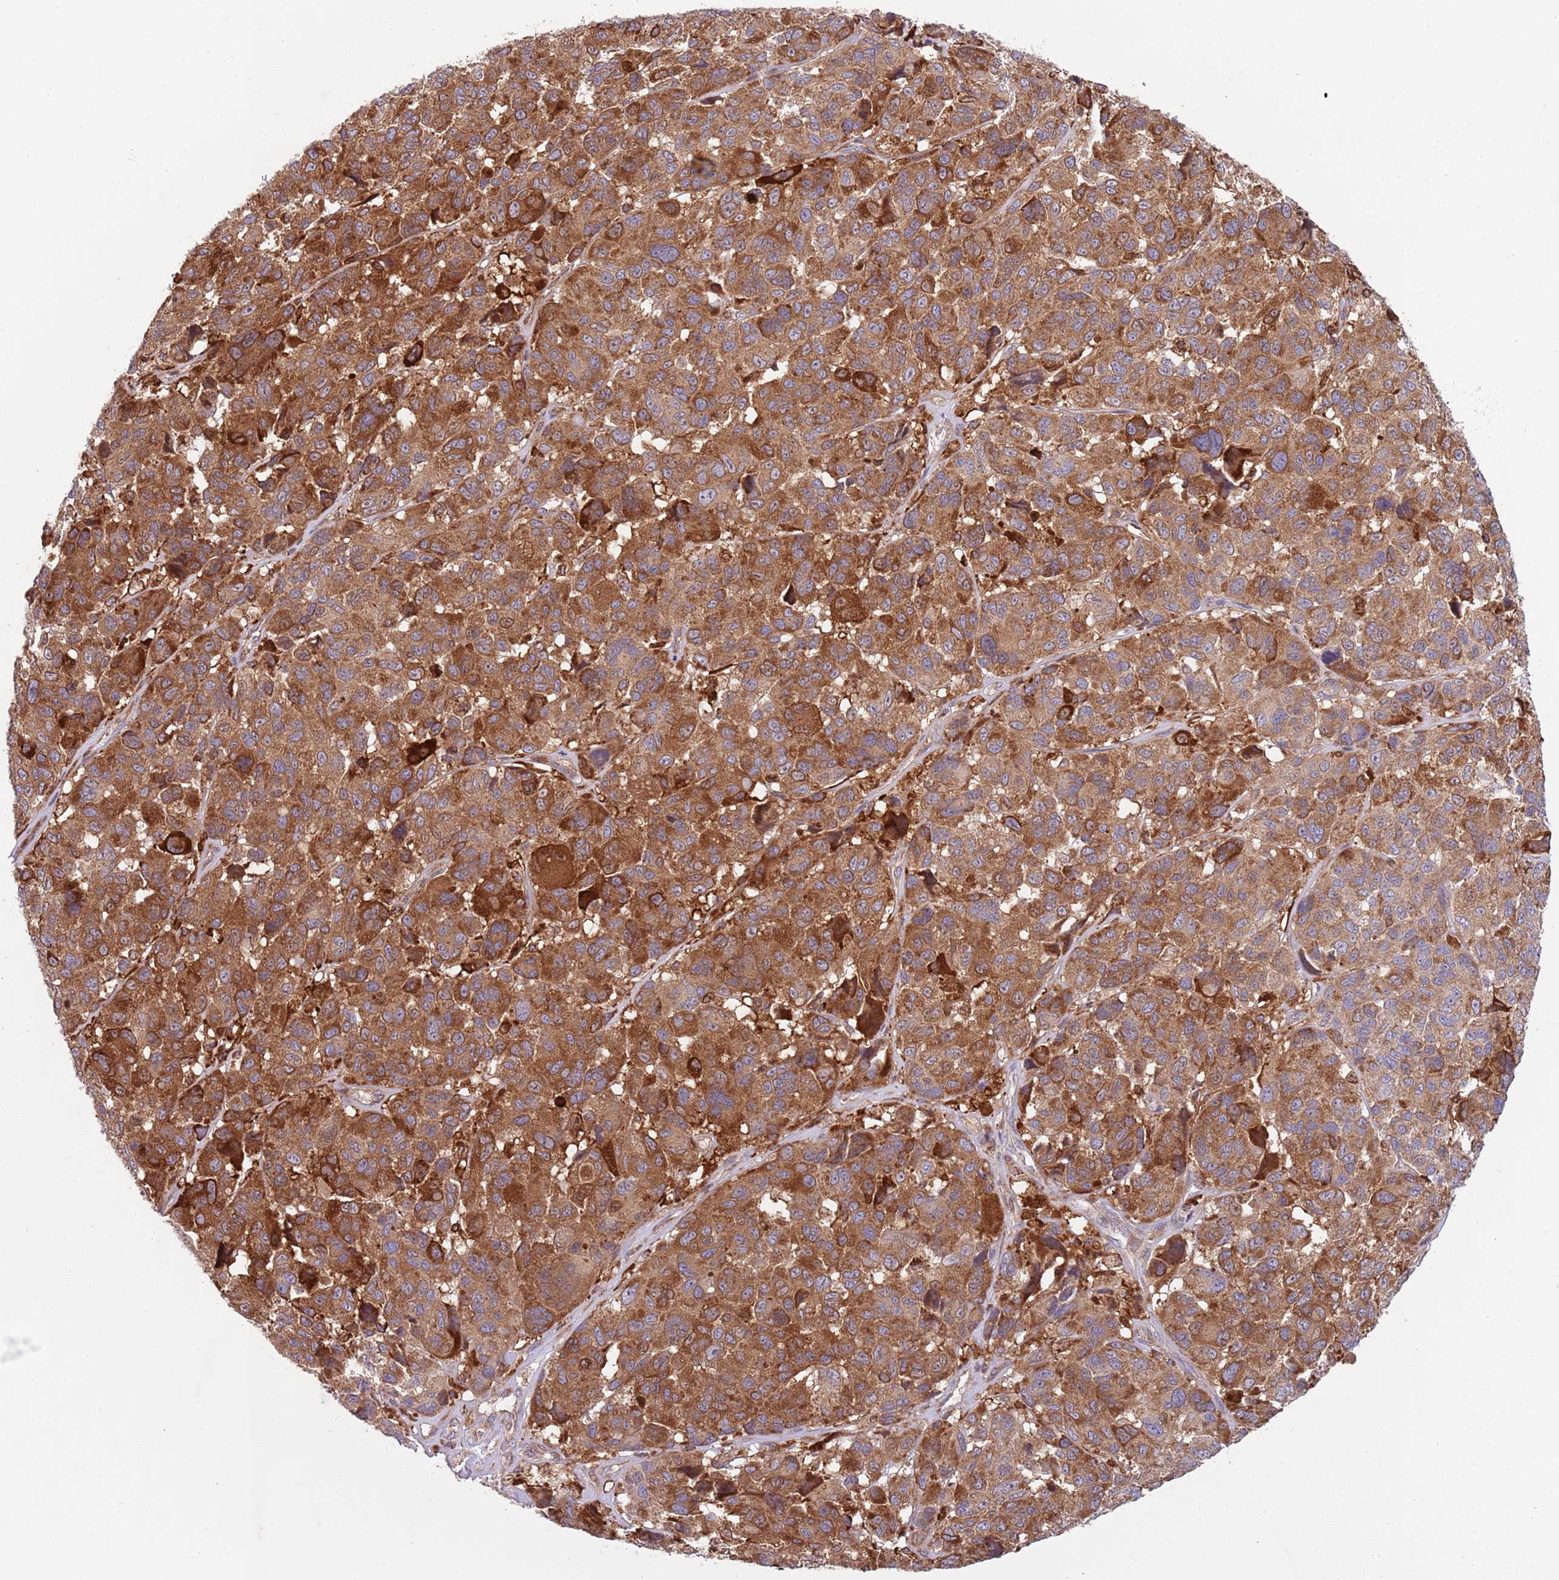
{"staining": {"intensity": "strong", "quantity": ">75%", "location": "cytoplasmic/membranous"}, "tissue": "melanoma", "cell_type": "Tumor cells", "image_type": "cancer", "snomed": [{"axis": "morphology", "description": "Malignant melanoma, NOS"}, {"axis": "topography", "description": "Skin"}], "caption": "Protein expression analysis of human melanoma reveals strong cytoplasmic/membranous staining in approximately >75% of tumor cells.", "gene": "ZMYM5", "patient": {"sex": "female", "age": 66}}